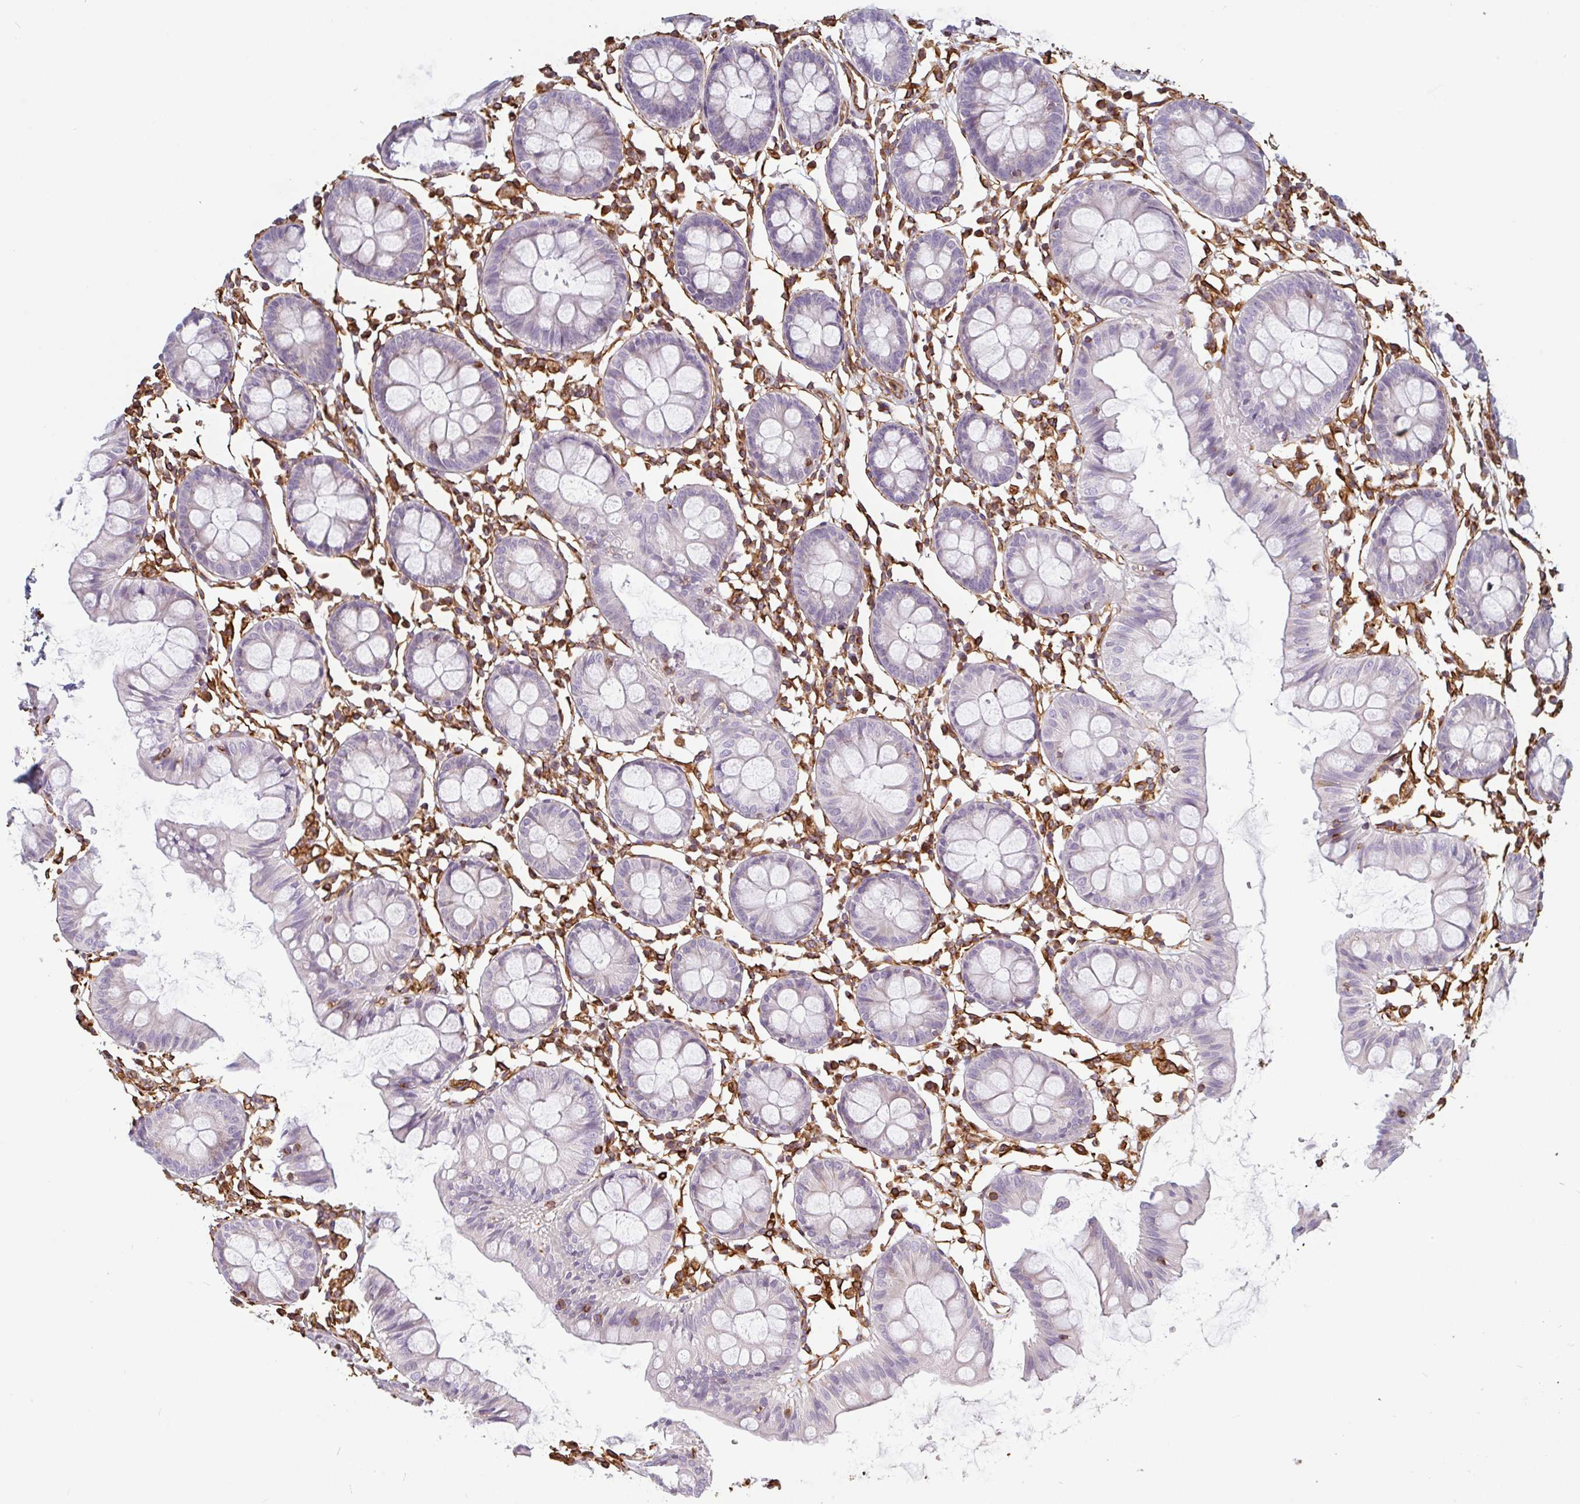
{"staining": {"intensity": "strong", "quantity": ">75%", "location": "cytoplasmic/membranous"}, "tissue": "colon", "cell_type": "Endothelial cells", "image_type": "normal", "snomed": [{"axis": "morphology", "description": "Normal tissue, NOS"}, {"axis": "topography", "description": "Colon"}], "caption": "High-power microscopy captured an immunohistochemistry (IHC) image of unremarkable colon, revealing strong cytoplasmic/membranous staining in approximately >75% of endothelial cells. (DAB (3,3'-diaminobenzidine) = brown stain, brightfield microscopy at high magnification).", "gene": "PPFIA1", "patient": {"sex": "female", "age": 84}}